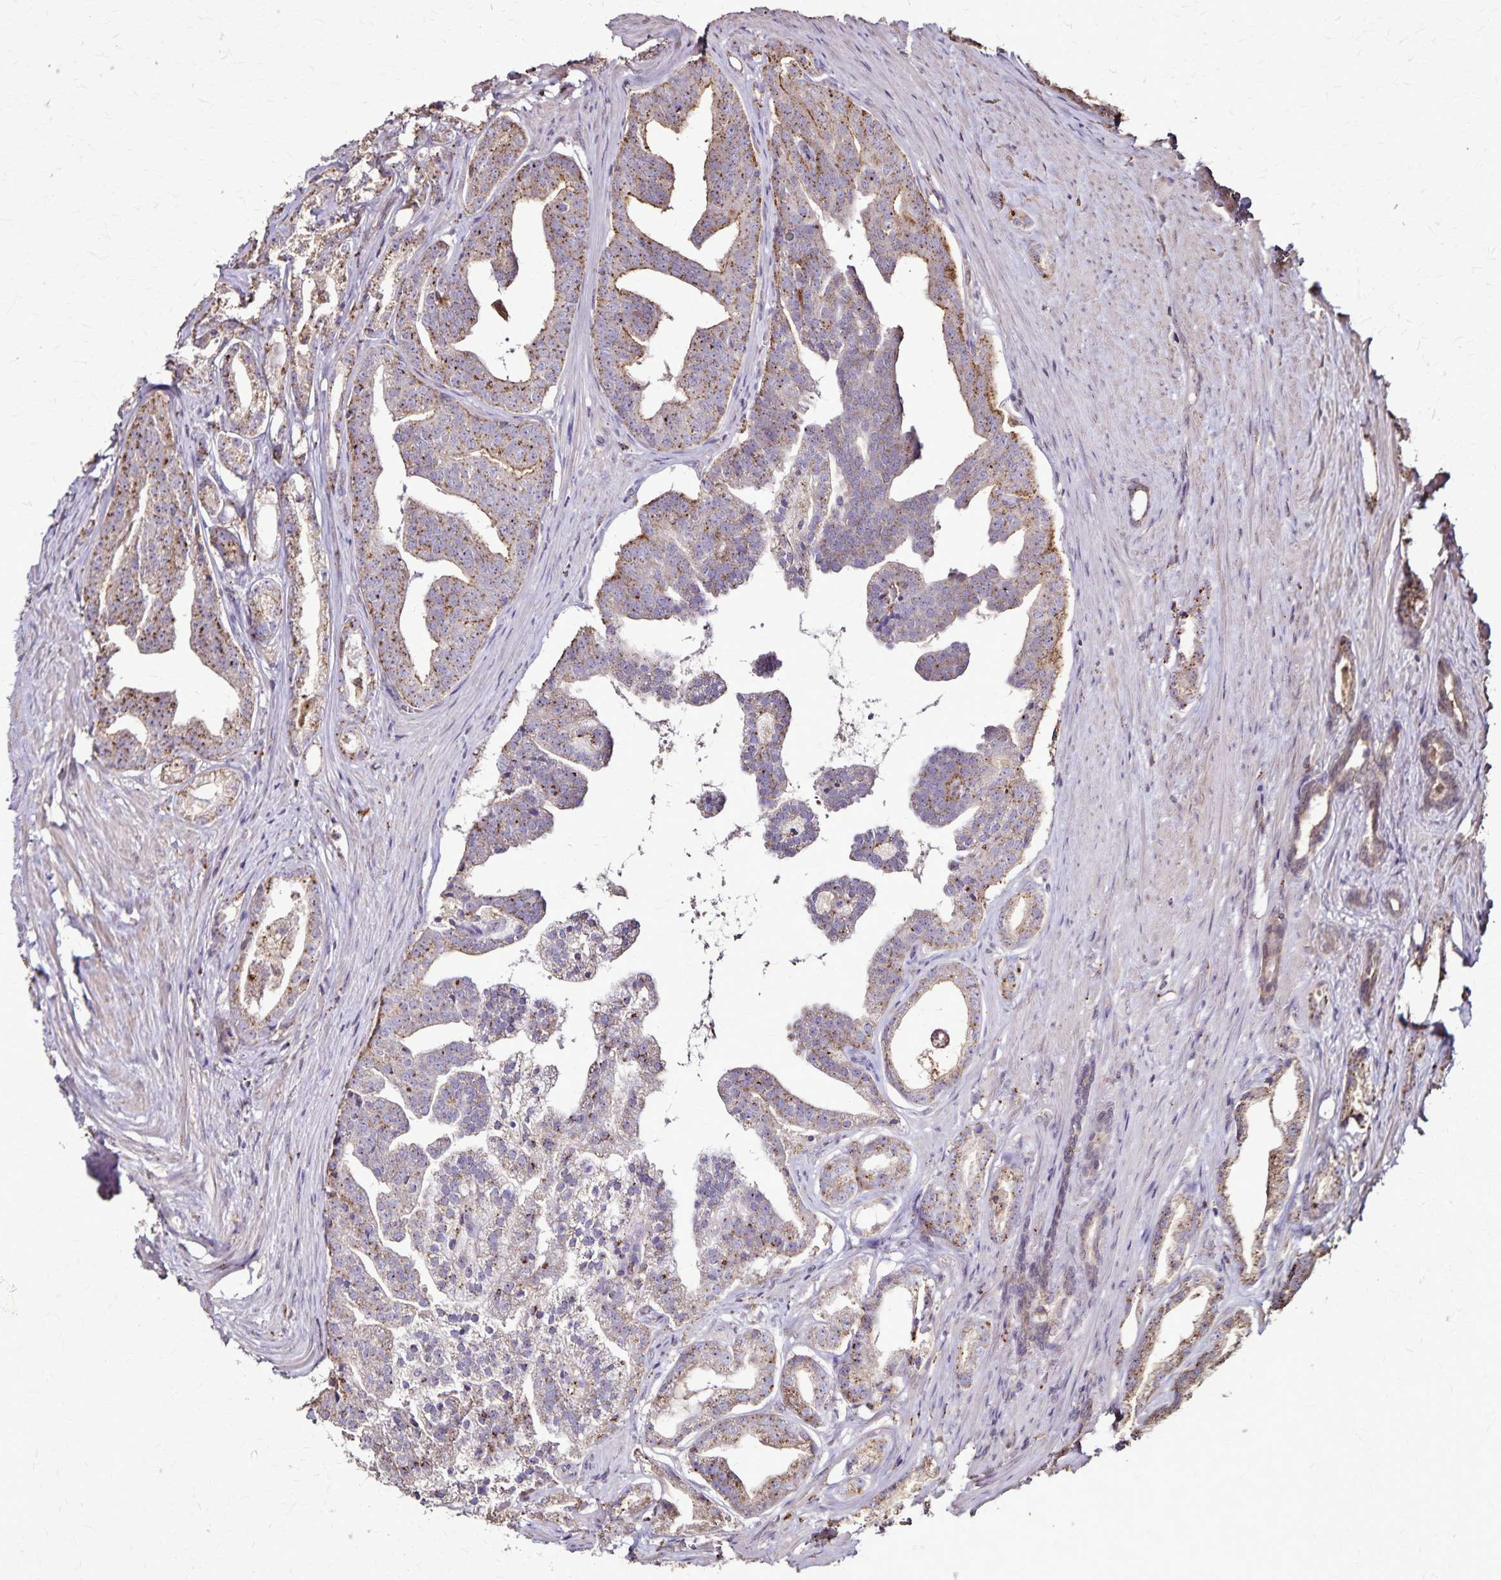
{"staining": {"intensity": "moderate", "quantity": ">75%", "location": "cytoplasmic/membranous"}, "tissue": "prostate cancer", "cell_type": "Tumor cells", "image_type": "cancer", "snomed": [{"axis": "morphology", "description": "Adenocarcinoma, Low grade"}, {"axis": "topography", "description": "Prostate"}], "caption": "Immunohistochemistry (IHC) micrograph of prostate cancer stained for a protein (brown), which shows medium levels of moderate cytoplasmic/membranous expression in about >75% of tumor cells.", "gene": "CHMP1B", "patient": {"sex": "male", "age": 65}}